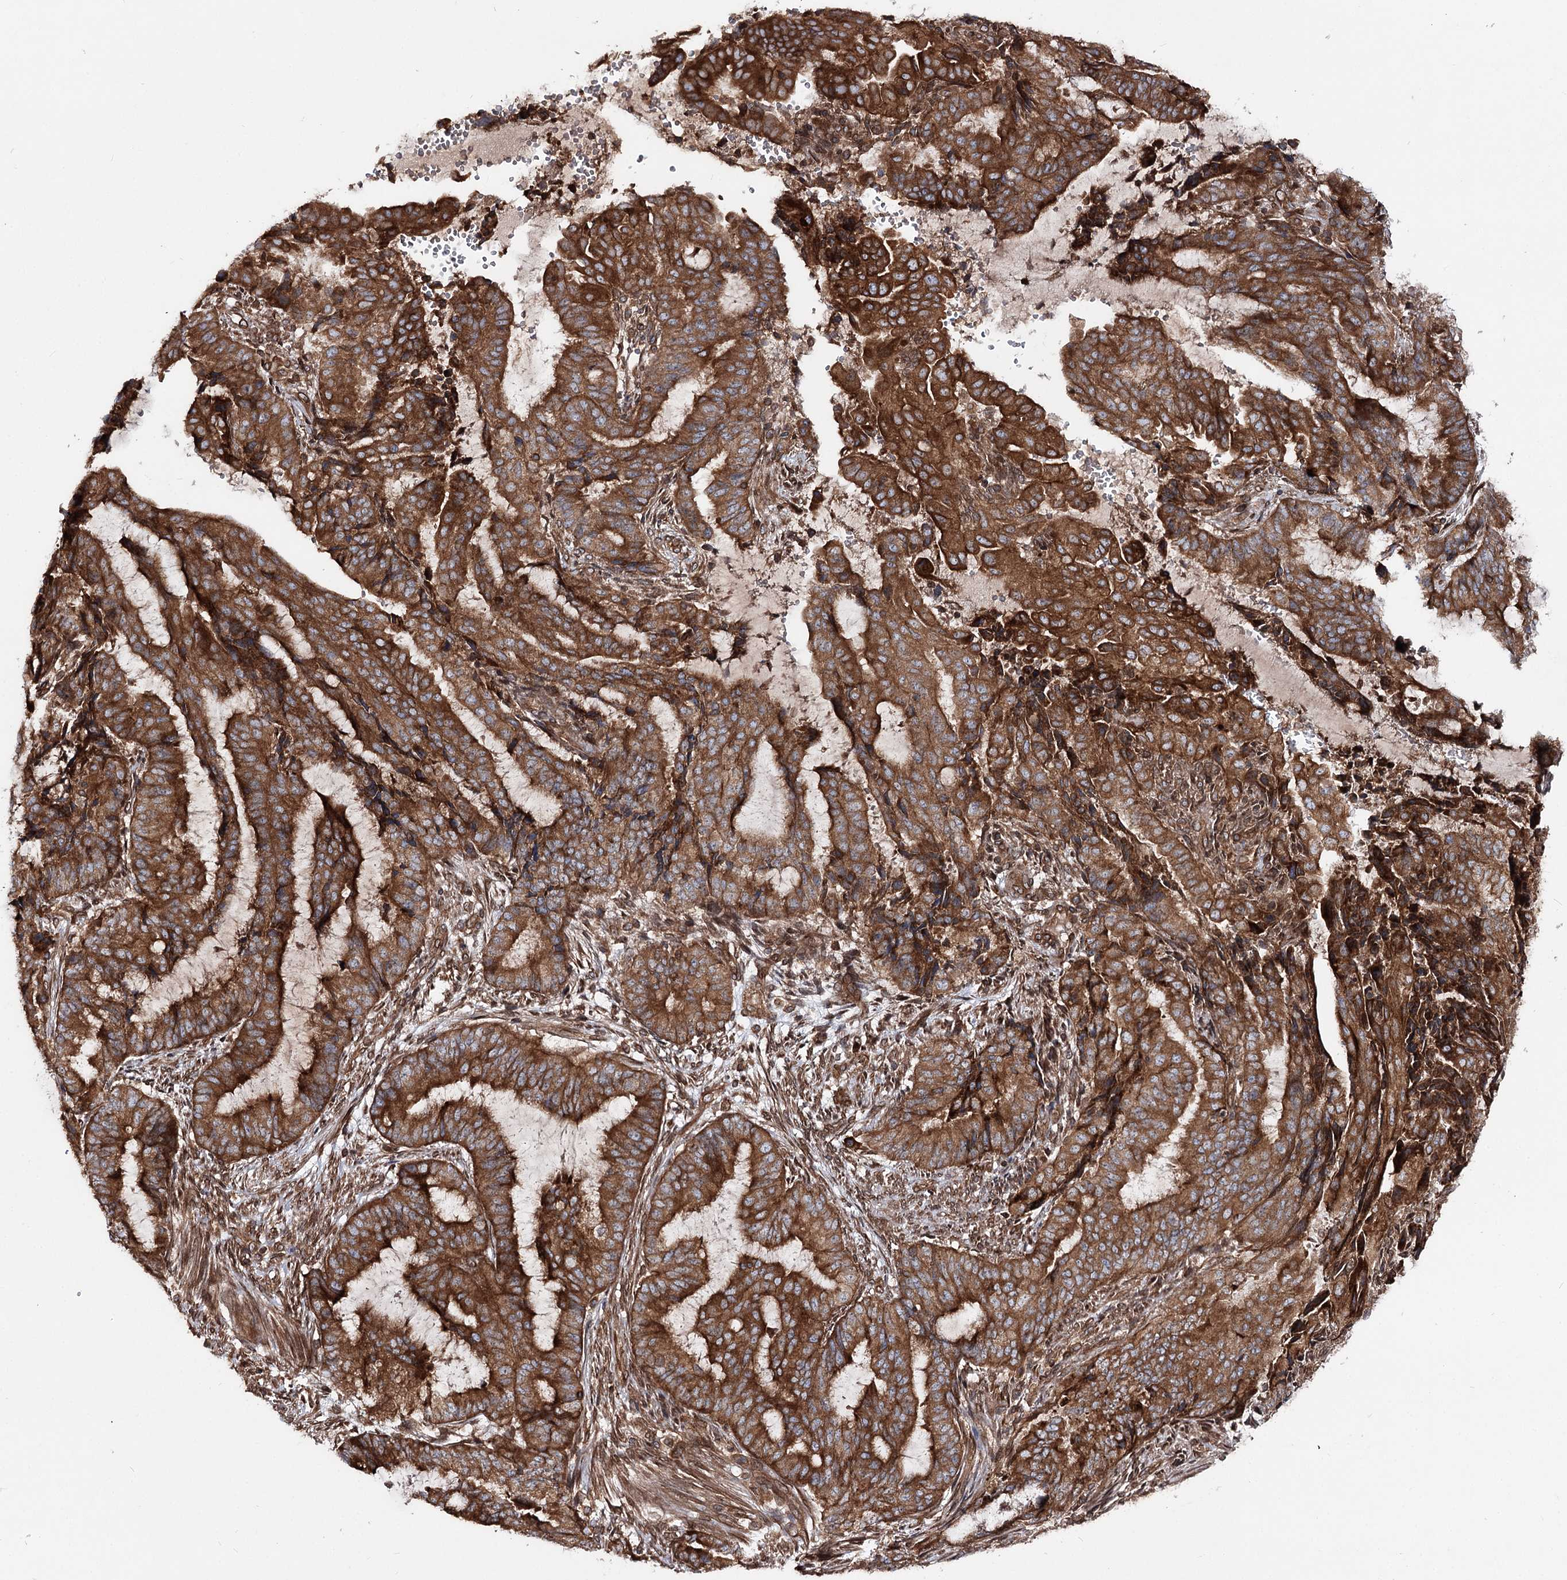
{"staining": {"intensity": "strong", "quantity": ">75%", "location": "cytoplasmic/membranous"}, "tissue": "endometrial cancer", "cell_type": "Tumor cells", "image_type": "cancer", "snomed": [{"axis": "morphology", "description": "Adenocarcinoma, NOS"}, {"axis": "topography", "description": "Endometrium"}], "caption": "Strong cytoplasmic/membranous positivity for a protein is appreciated in about >75% of tumor cells of endometrial cancer (adenocarcinoma) using IHC.", "gene": "FGFR1OP2", "patient": {"sex": "female", "age": 51}}